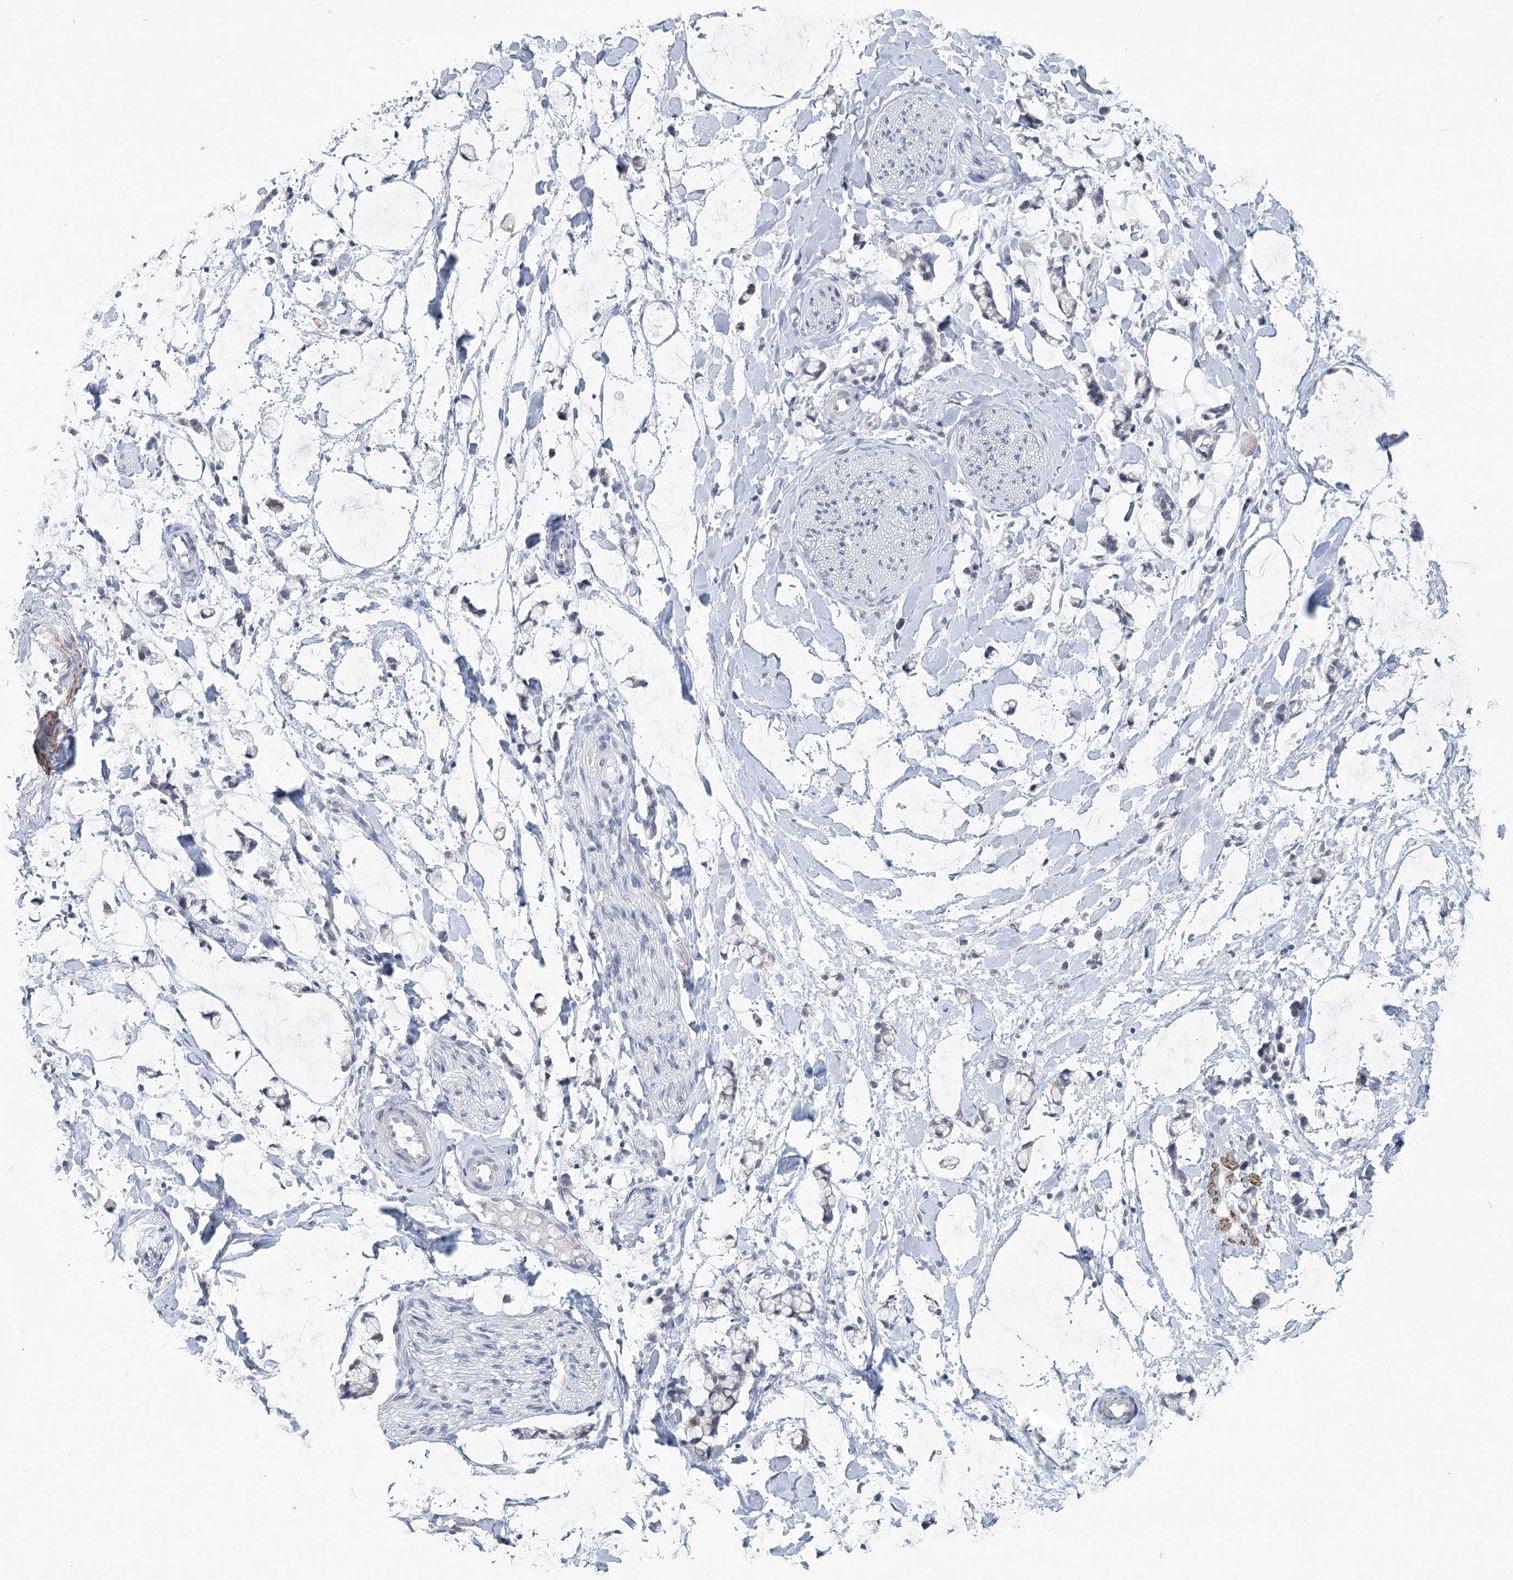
{"staining": {"intensity": "negative", "quantity": "none", "location": "none"}, "tissue": "adipose tissue", "cell_type": "Adipocytes", "image_type": "normal", "snomed": [{"axis": "morphology", "description": "Normal tissue, NOS"}, {"axis": "morphology", "description": "Adenocarcinoma, NOS"}, {"axis": "topography", "description": "Colon"}, {"axis": "topography", "description": "Peripheral nerve tissue"}], "caption": "Immunohistochemical staining of unremarkable human adipose tissue shows no significant staining in adipocytes.", "gene": "TMEM70", "patient": {"sex": "male", "age": 14}}